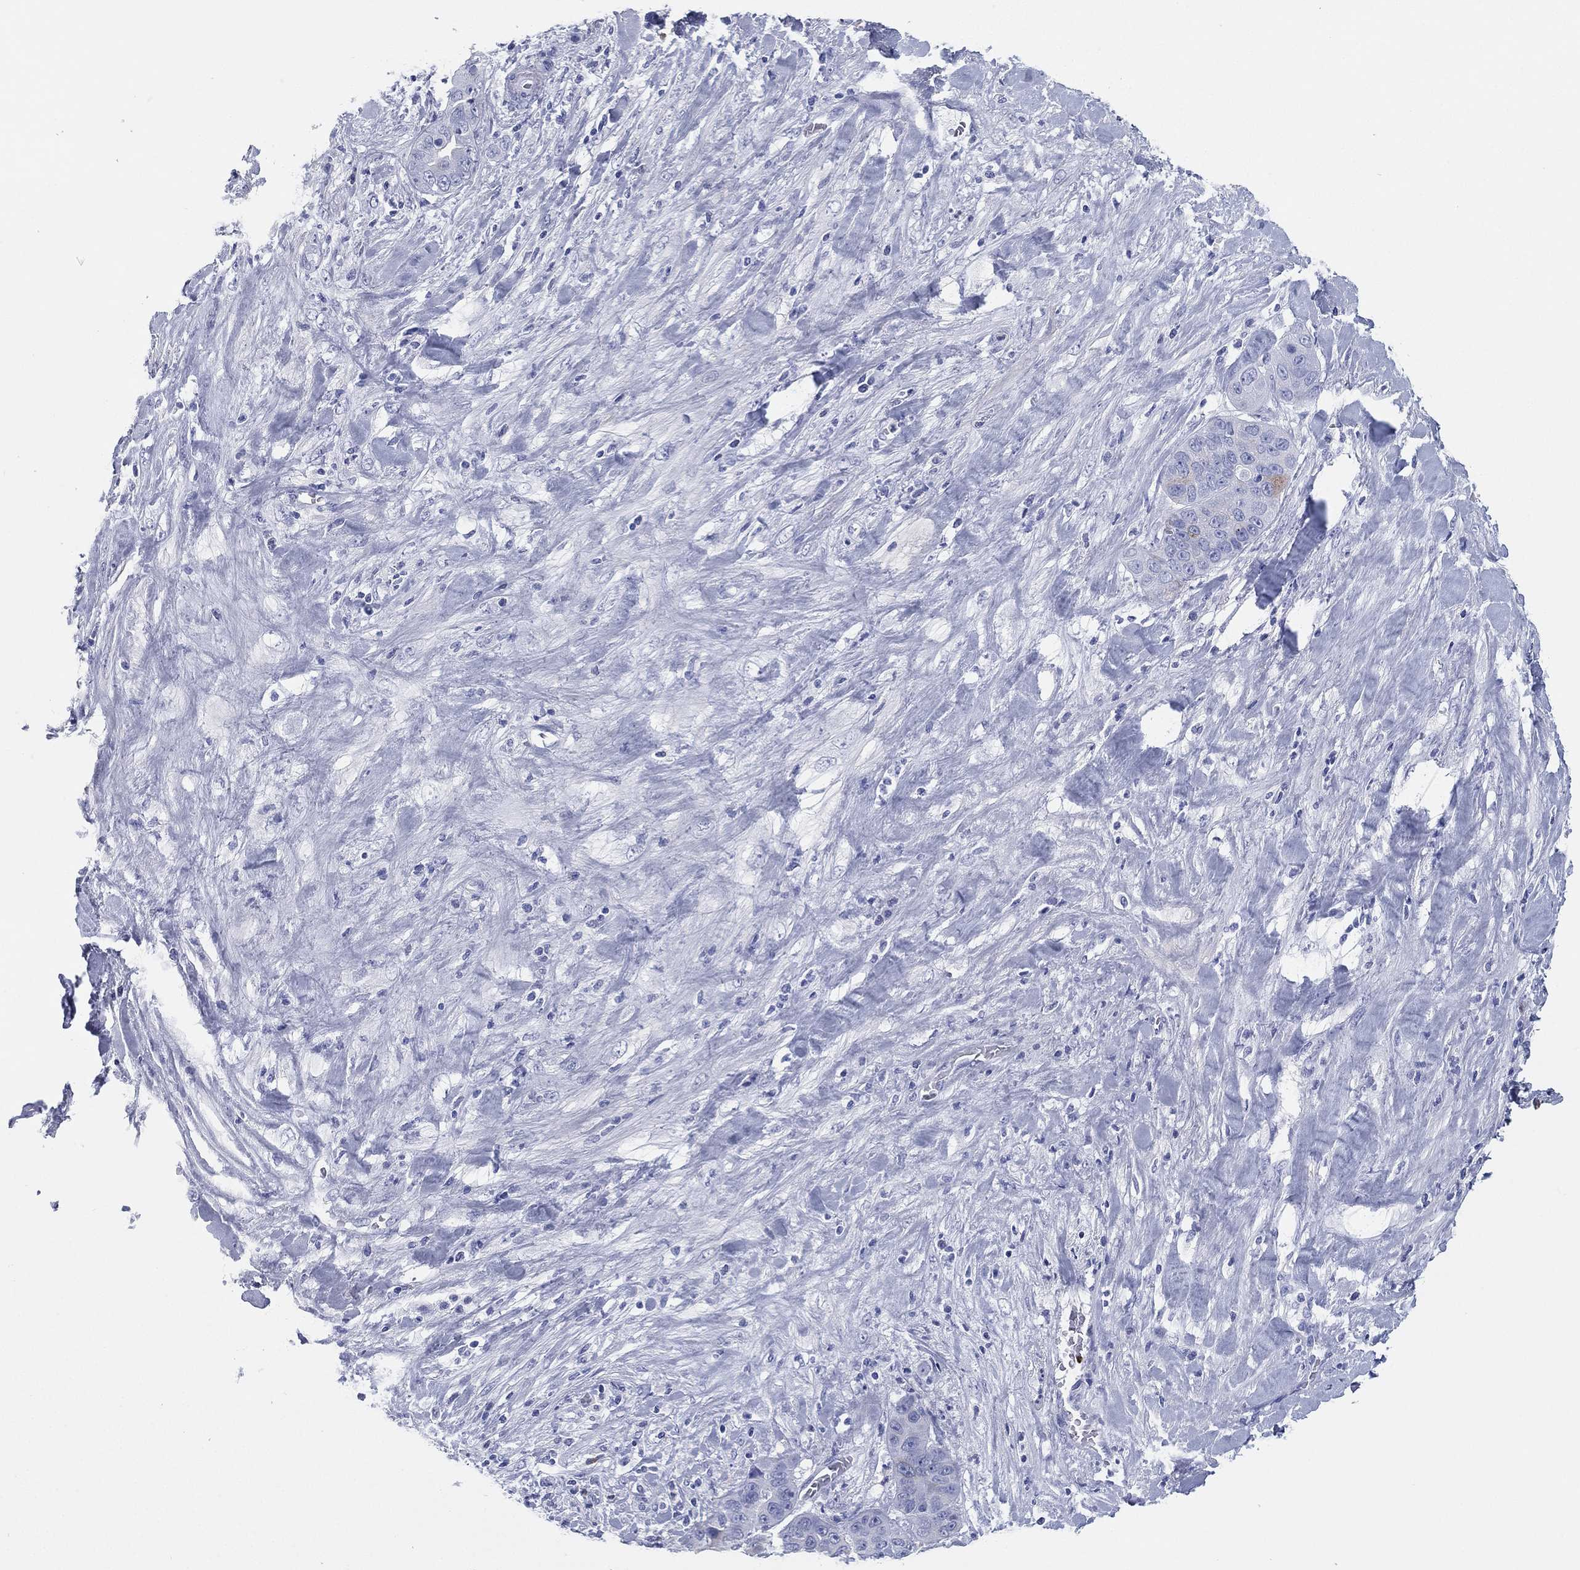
{"staining": {"intensity": "moderate", "quantity": "<25%", "location": "cytoplasmic/membranous"}, "tissue": "liver cancer", "cell_type": "Tumor cells", "image_type": "cancer", "snomed": [{"axis": "morphology", "description": "Cholangiocarcinoma"}, {"axis": "topography", "description": "Liver"}], "caption": "A brown stain labels moderate cytoplasmic/membranous positivity of a protein in cholangiocarcinoma (liver) tumor cells.", "gene": "CD79A", "patient": {"sex": "female", "age": 52}}